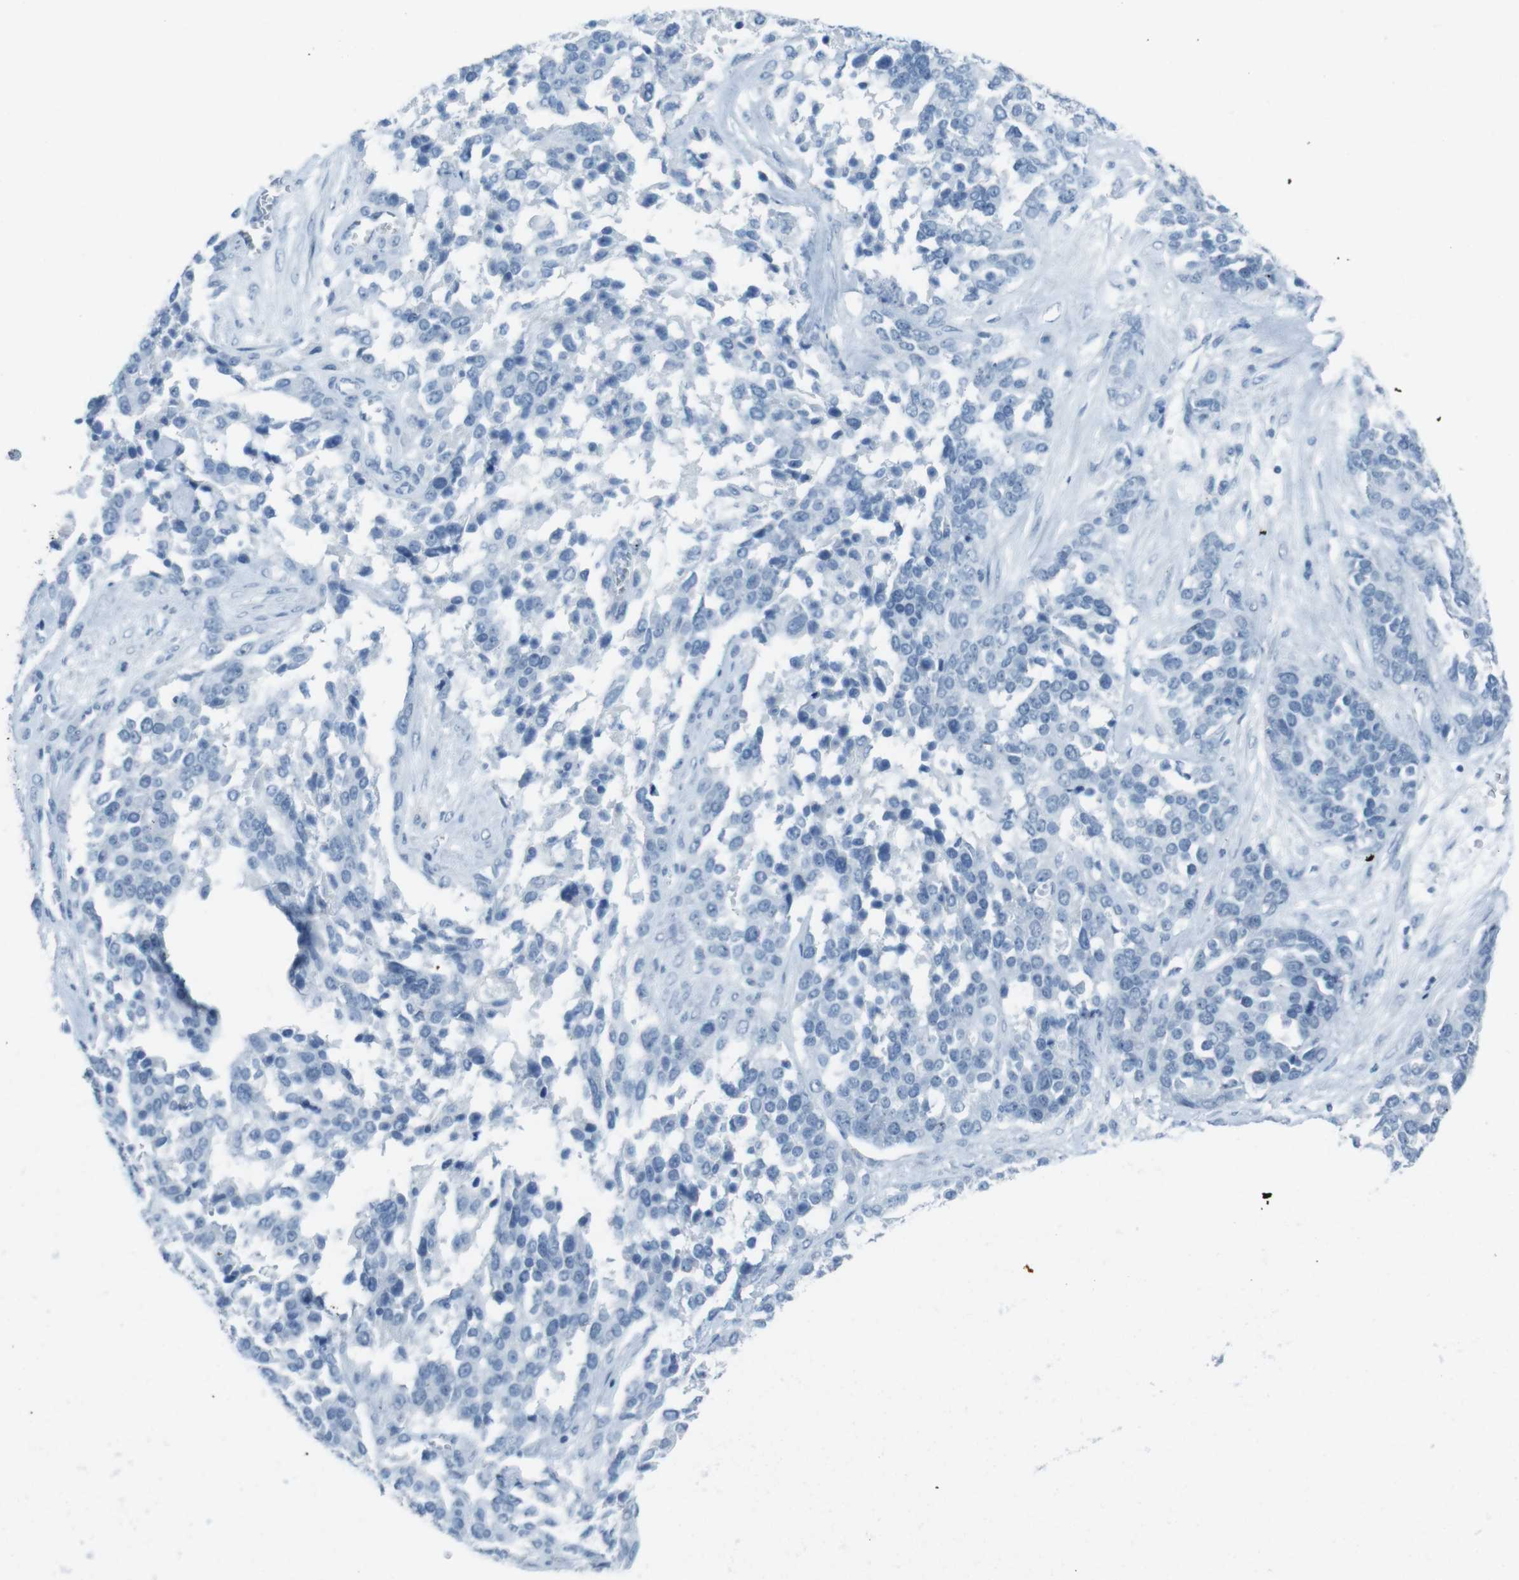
{"staining": {"intensity": "negative", "quantity": "none", "location": "none"}, "tissue": "ovarian cancer", "cell_type": "Tumor cells", "image_type": "cancer", "snomed": [{"axis": "morphology", "description": "Cystadenocarcinoma, serous, NOS"}, {"axis": "topography", "description": "Ovary"}], "caption": "Immunohistochemistry (IHC) histopathology image of neoplastic tissue: ovarian cancer (serous cystadenocarcinoma) stained with DAB (3,3'-diaminobenzidine) reveals no significant protein expression in tumor cells. (Immunohistochemistry, brightfield microscopy, high magnification).", "gene": "TMEM207", "patient": {"sex": "female", "age": 44}}